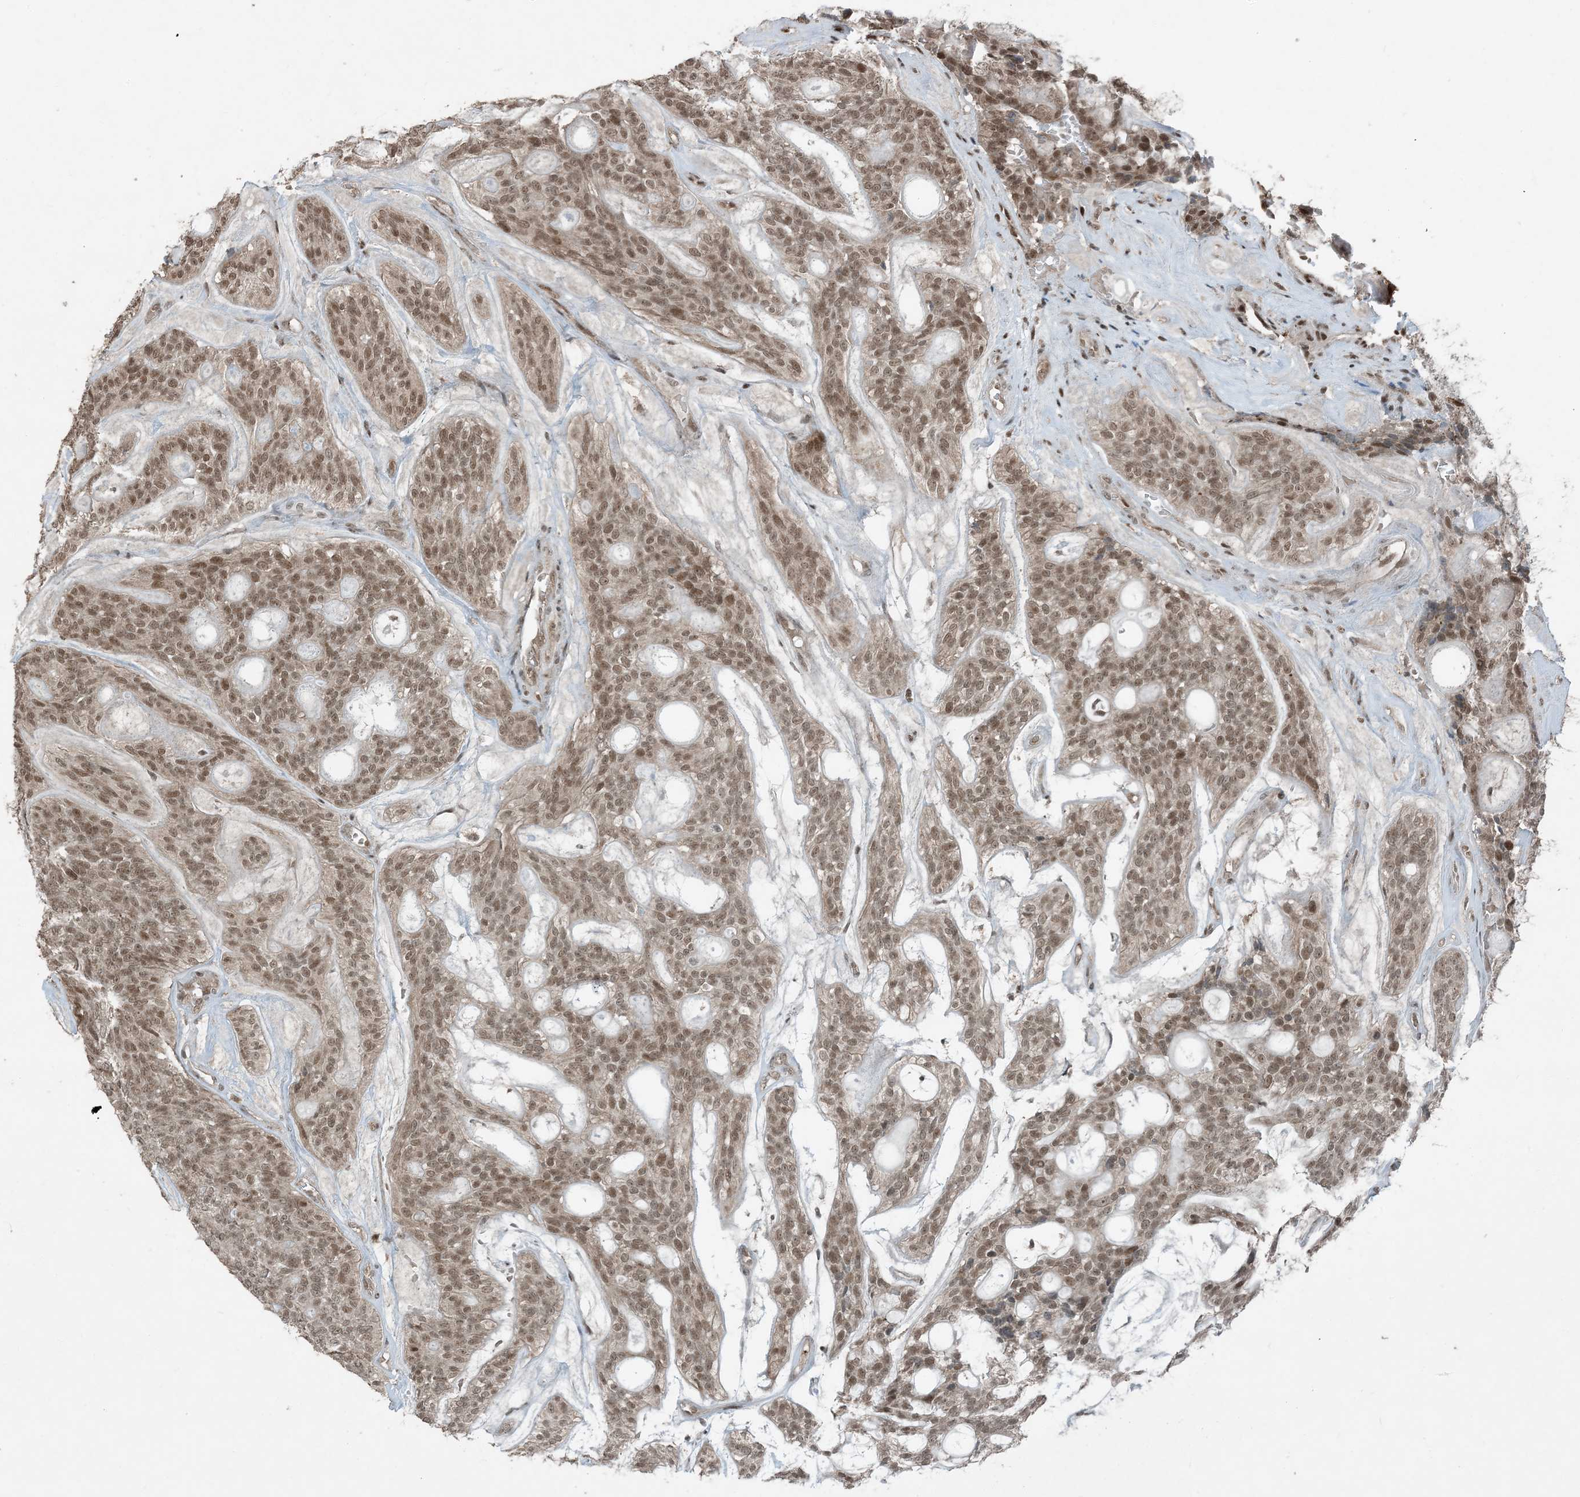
{"staining": {"intensity": "moderate", "quantity": ">75%", "location": "nuclear"}, "tissue": "head and neck cancer", "cell_type": "Tumor cells", "image_type": "cancer", "snomed": [{"axis": "morphology", "description": "Adenocarcinoma, NOS"}, {"axis": "topography", "description": "Head-Neck"}], "caption": "Adenocarcinoma (head and neck) stained for a protein shows moderate nuclear positivity in tumor cells.", "gene": "TRAPPC12", "patient": {"sex": "male", "age": 66}}